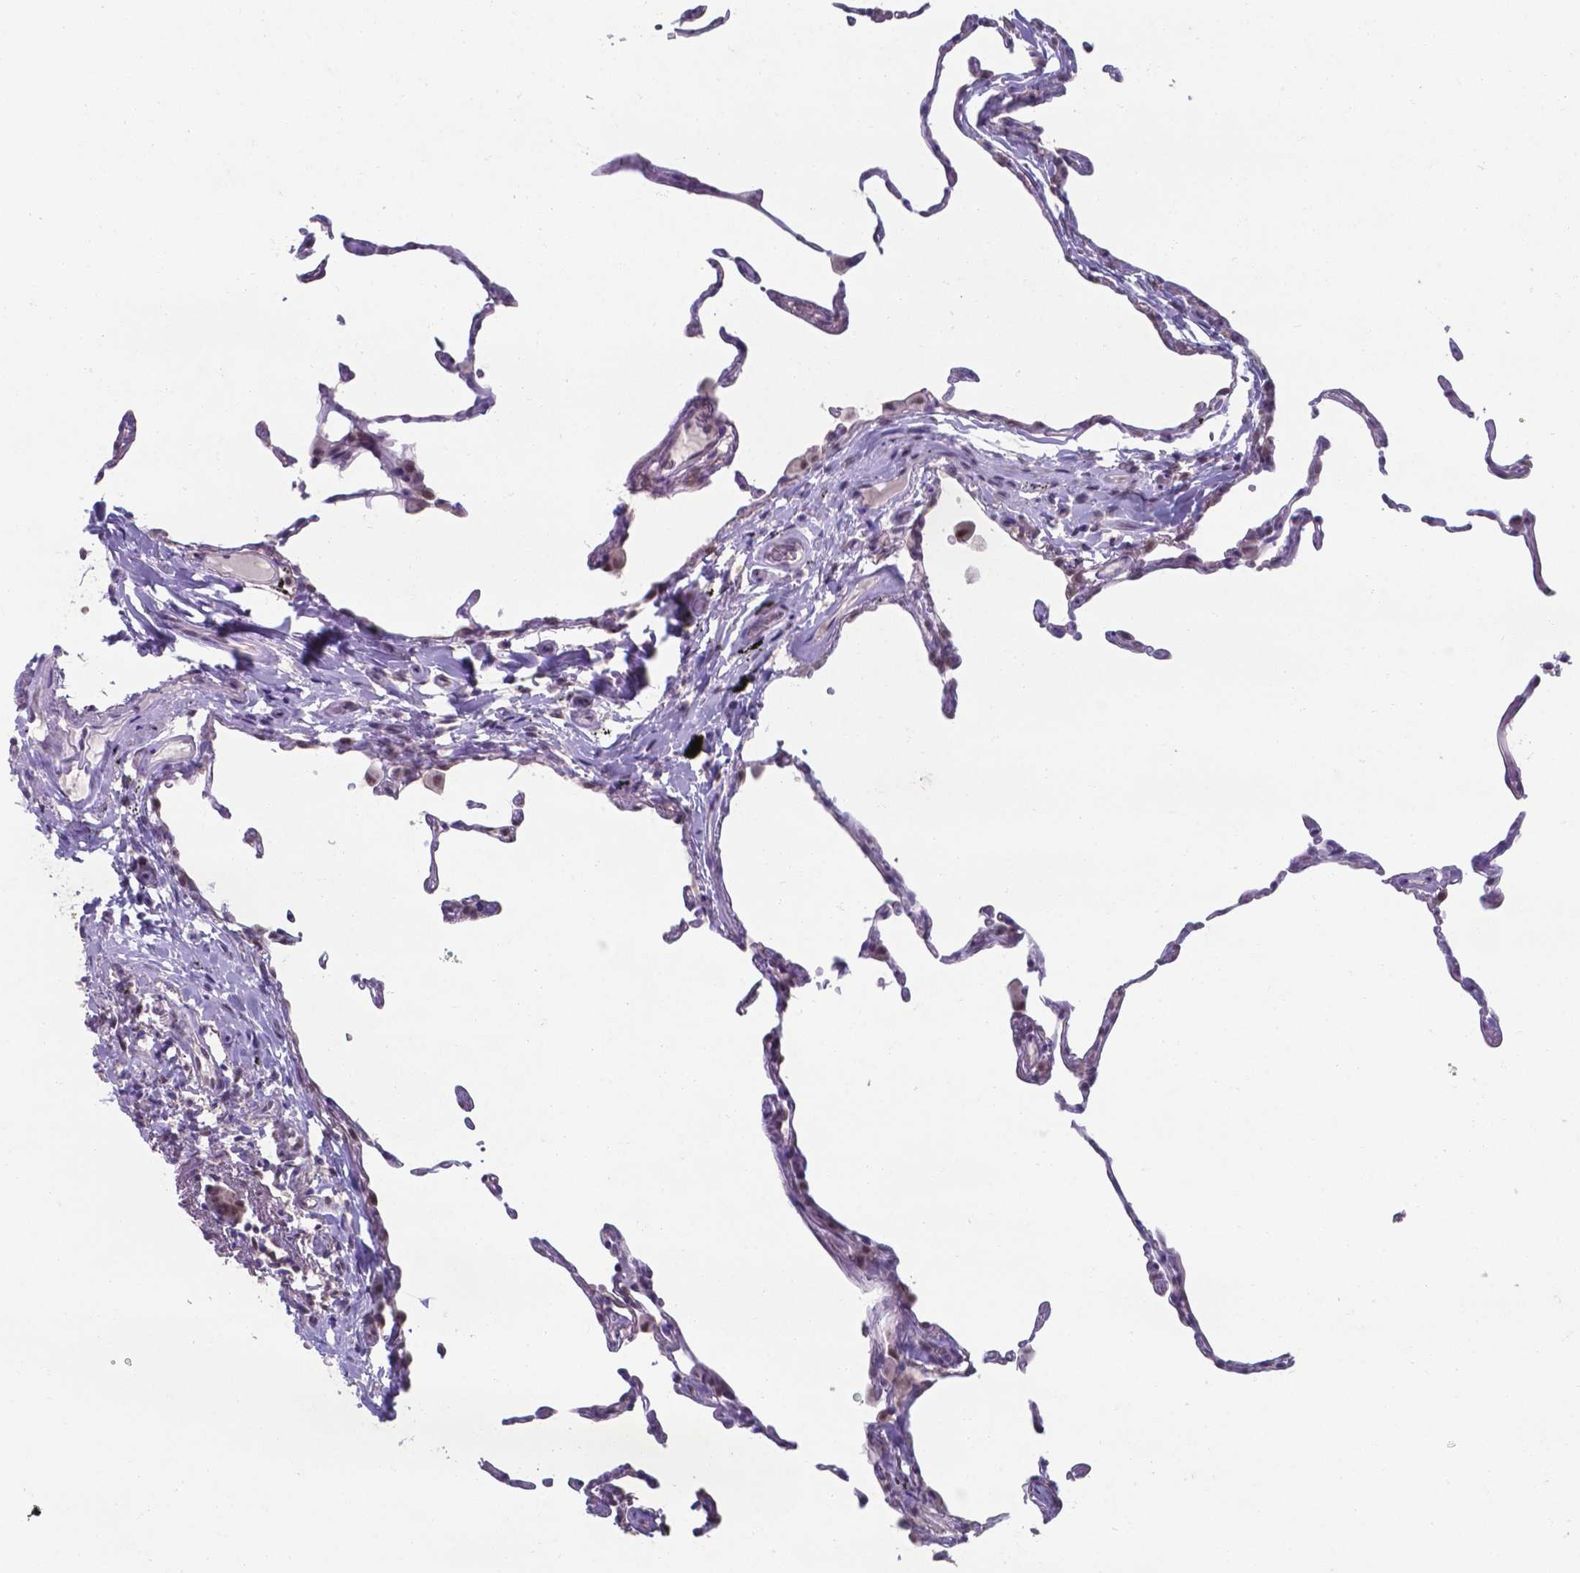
{"staining": {"intensity": "weak", "quantity": "<25%", "location": "nuclear"}, "tissue": "lung", "cell_type": "Alveolar cells", "image_type": "normal", "snomed": [{"axis": "morphology", "description": "Normal tissue, NOS"}, {"axis": "topography", "description": "Lung"}], "caption": "A micrograph of human lung is negative for staining in alveolar cells.", "gene": "UBE2E2", "patient": {"sex": "female", "age": 57}}